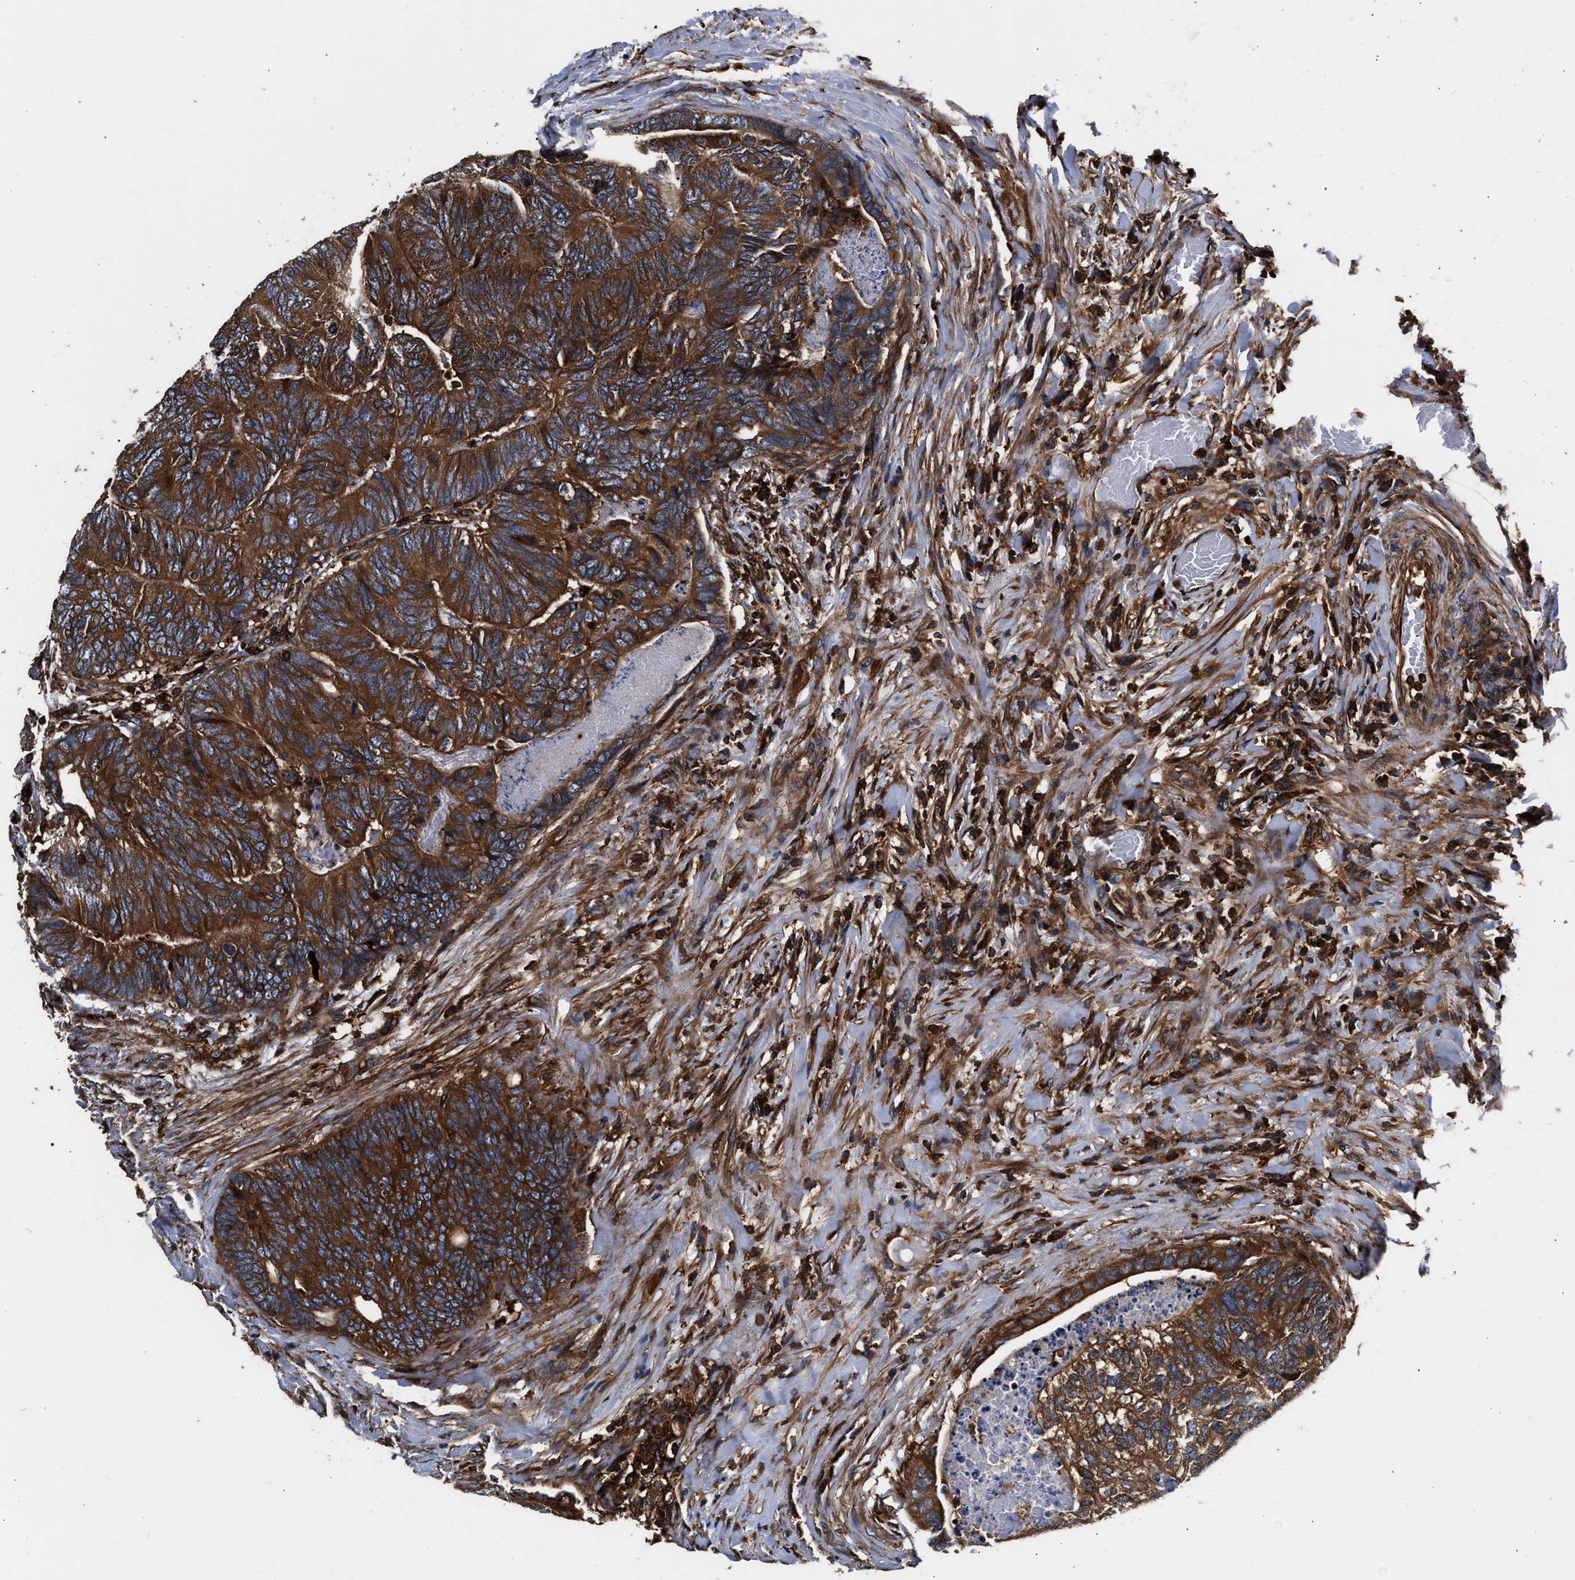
{"staining": {"intensity": "strong", "quantity": ">75%", "location": "cytoplasmic/membranous"}, "tissue": "colorectal cancer", "cell_type": "Tumor cells", "image_type": "cancer", "snomed": [{"axis": "morphology", "description": "Adenocarcinoma, NOS"}, {"axis": "topography", "description": "Colon"}], "caption": "Strong cytoplasmic/membranous expression for a protein is seen in approximately >75% of tumor cells of colorectal adenocarcinoma using immunohistochemistry.", "gene": "KYAT1", "patient": {"sex": "female", "age": 67}}